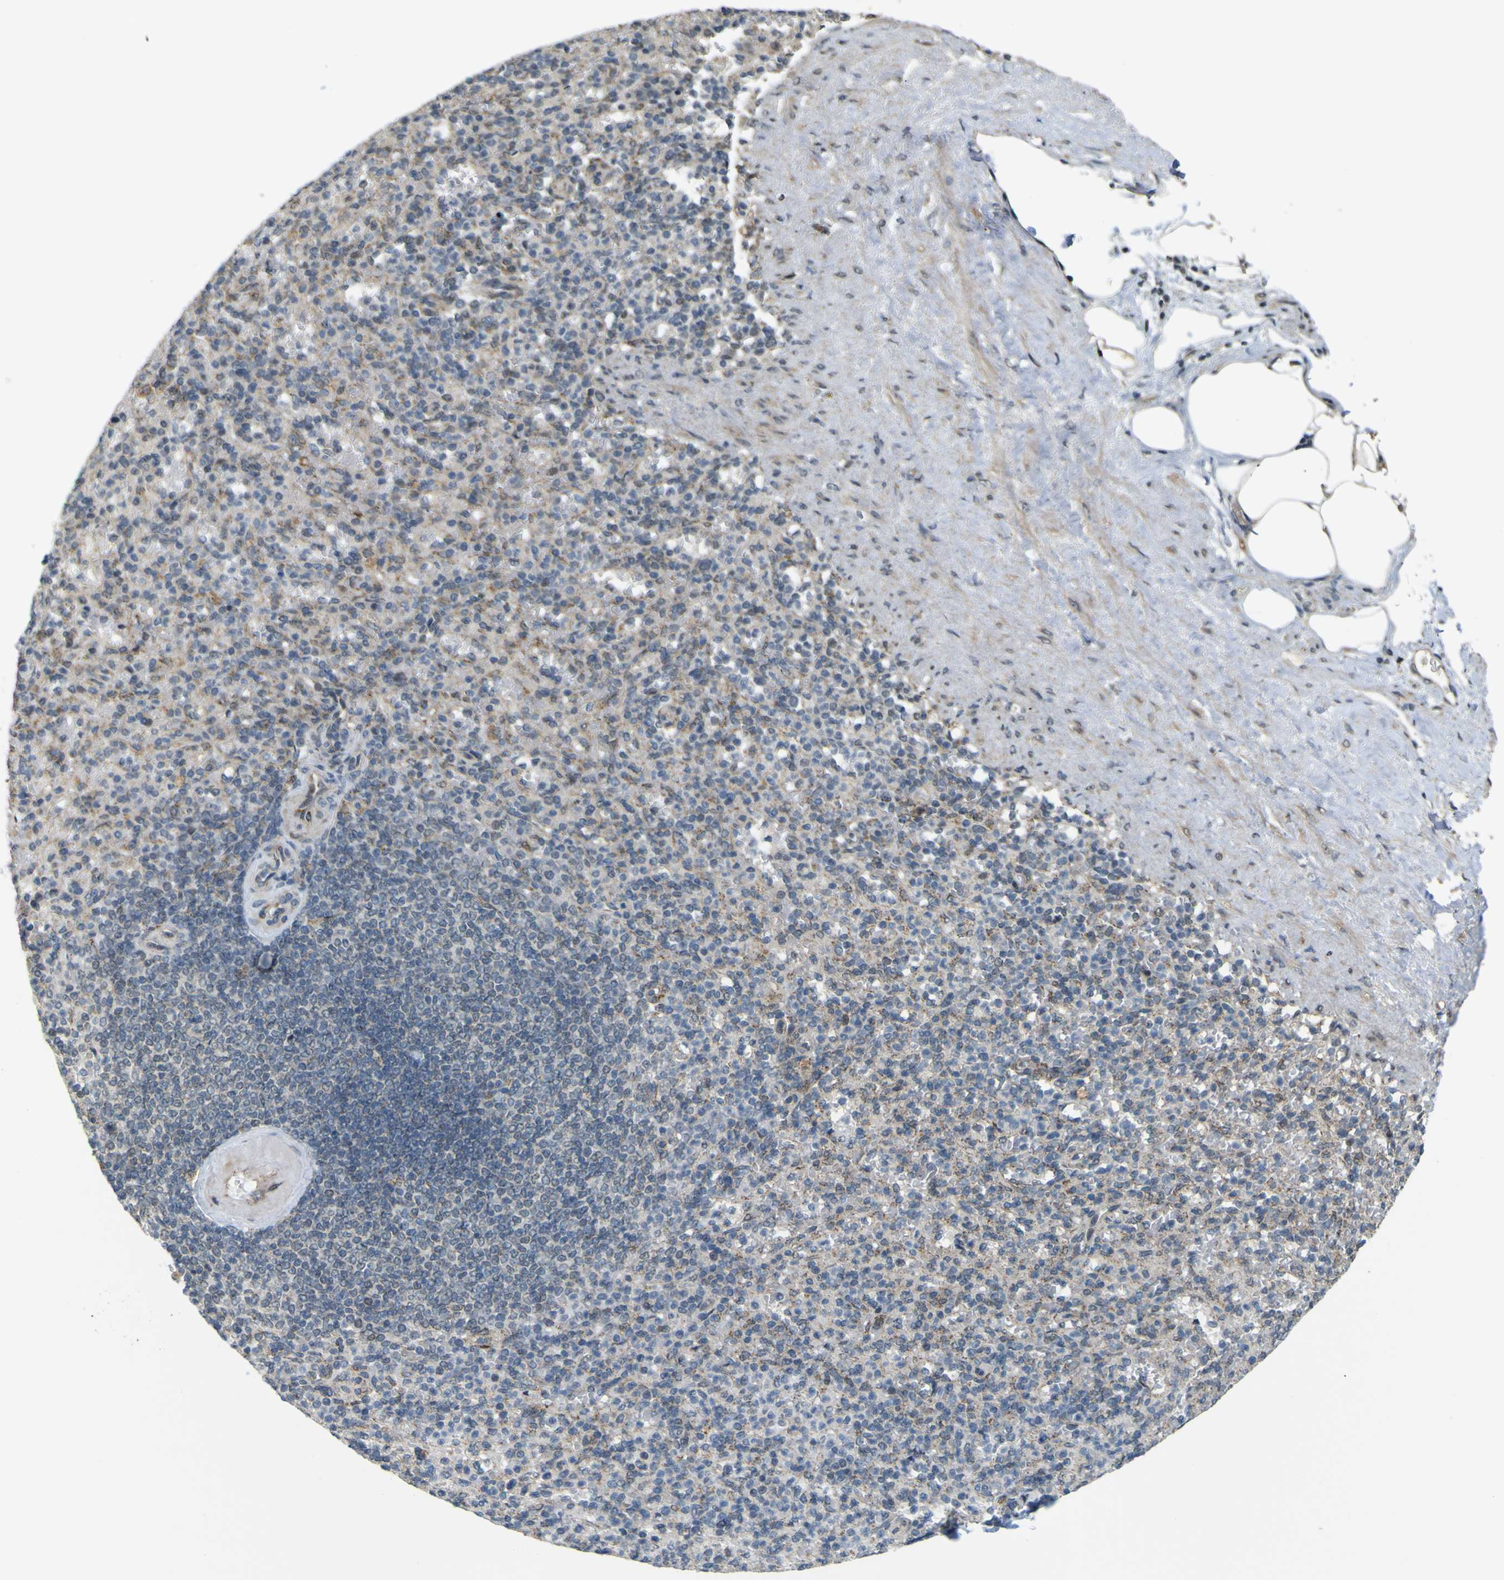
{"staining": {"intensity": "moderate", "quantity": "25%-75%", "location": "cytoplasmic/membranous"}, "tissue": "spleen", "cell_type": "Cells in red pulp", "image_type": "normal", "snomed": [{"axis": "morphology", "description": "Normal tissue, NOS"}, {"axis": "topography", "description": "Spleen"}], "caption": "Immunohistochemical staining of unremarkable human spleen reveals 25%-75% levels of moderate cytoplasmic/membranous protein expression in about 25%-75% of cells in red pulp. Using DAB (3,3'-diaminobenzidine) (brown) and hematoxylin (blue) stains, captured at high magnification using brightfield microscopy.", "gene": "ACBD5", "patient": {"sex": "female", "age": 74}}